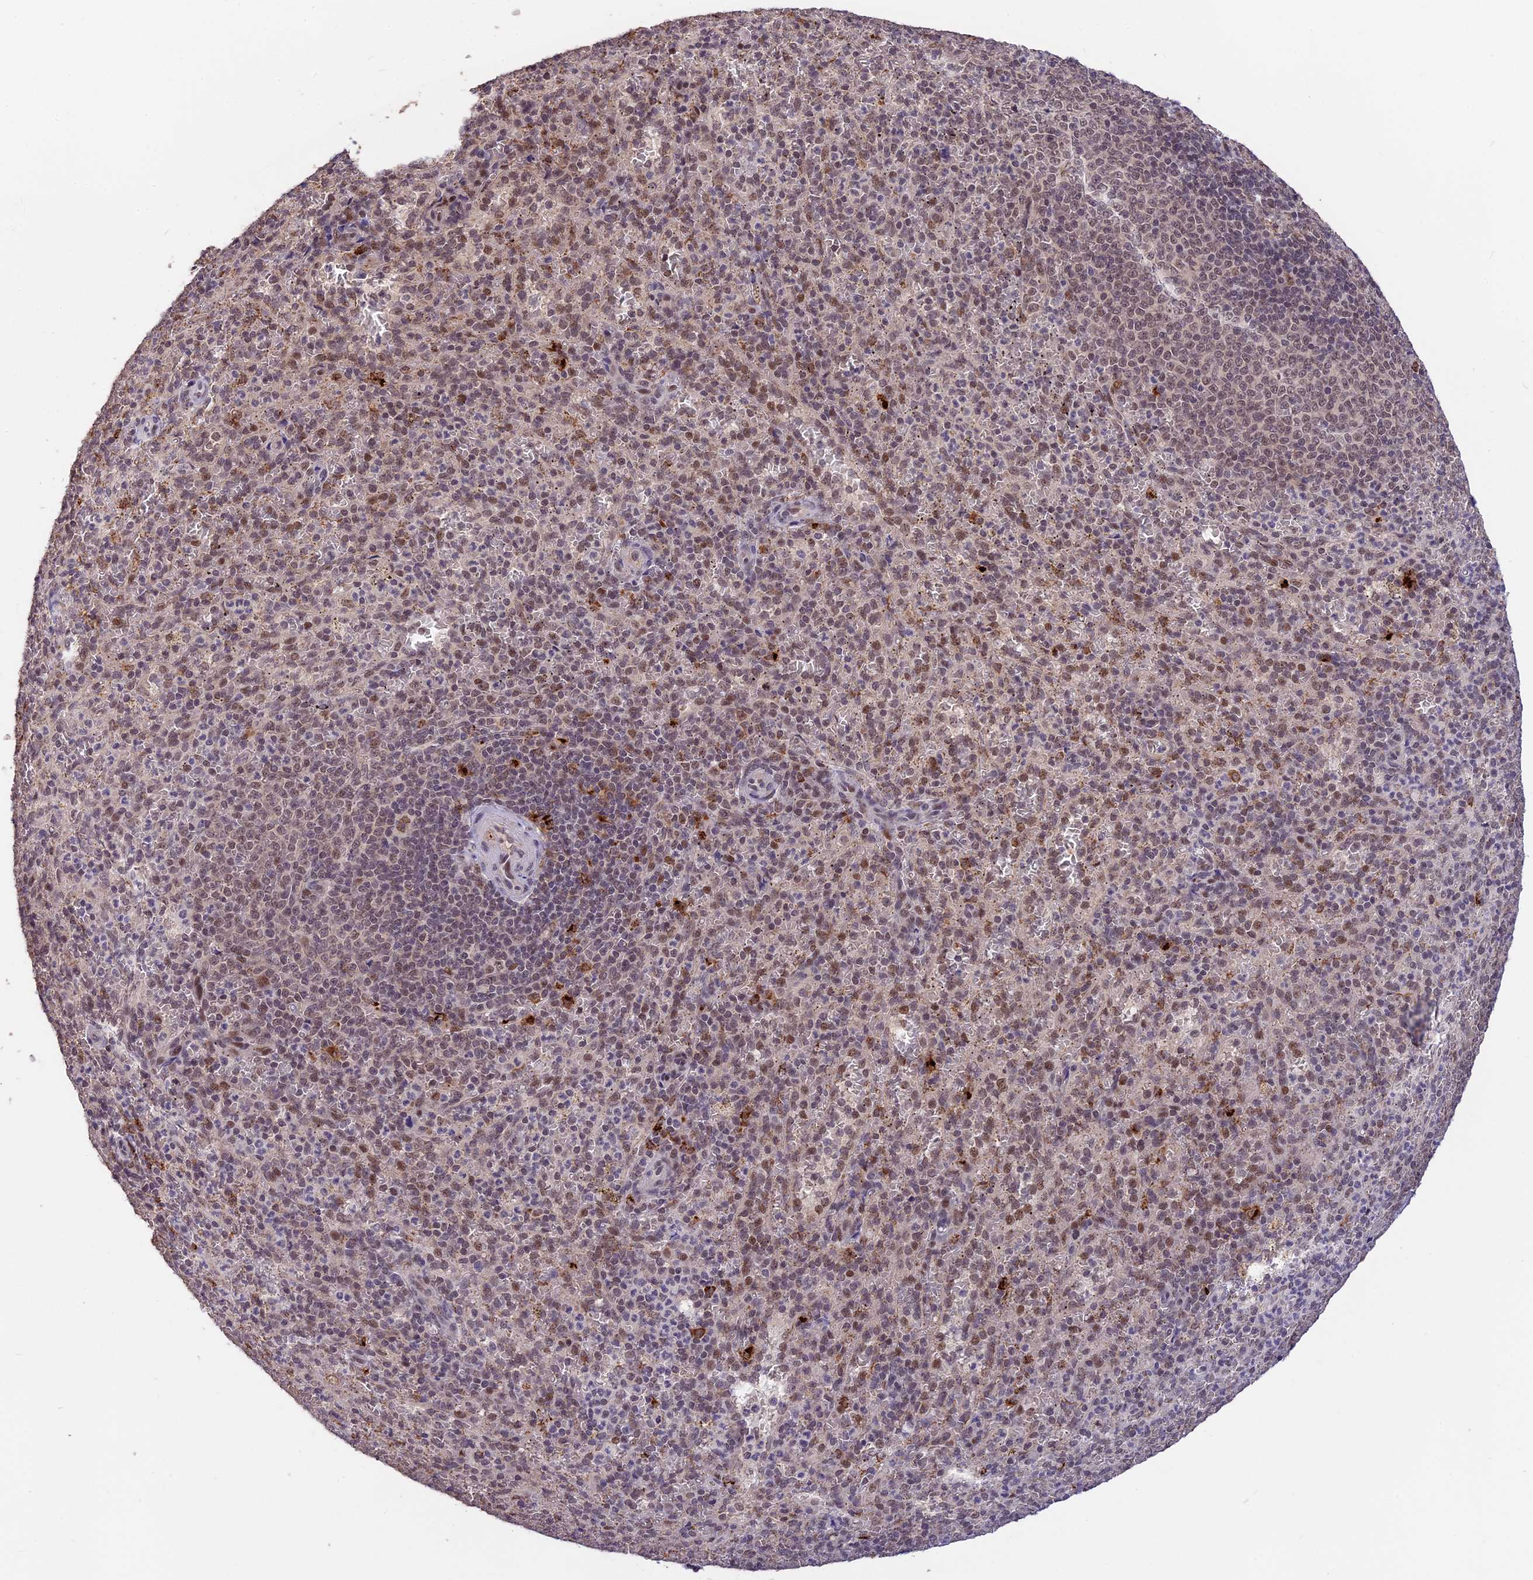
{"staining": {"intensity": "weak", "quantity": "<25%", "location": "nuclear"}, "tissue": "spleen", "cell_type": "Cells in red pulp", "image_type": "normal", "snomed": [{"axis": "morphology", "description": "Normal tissue, NOS"}, {"axis": "topography", "description": "Spleen"}], "caption": "This is a histopathology image of immunohistochemistry (IHC) staining of normal spleen, which shows no positivity in cells in red pulp.", "gene": "POLR2C", "patient": {"sex": "female", "age": 21}}